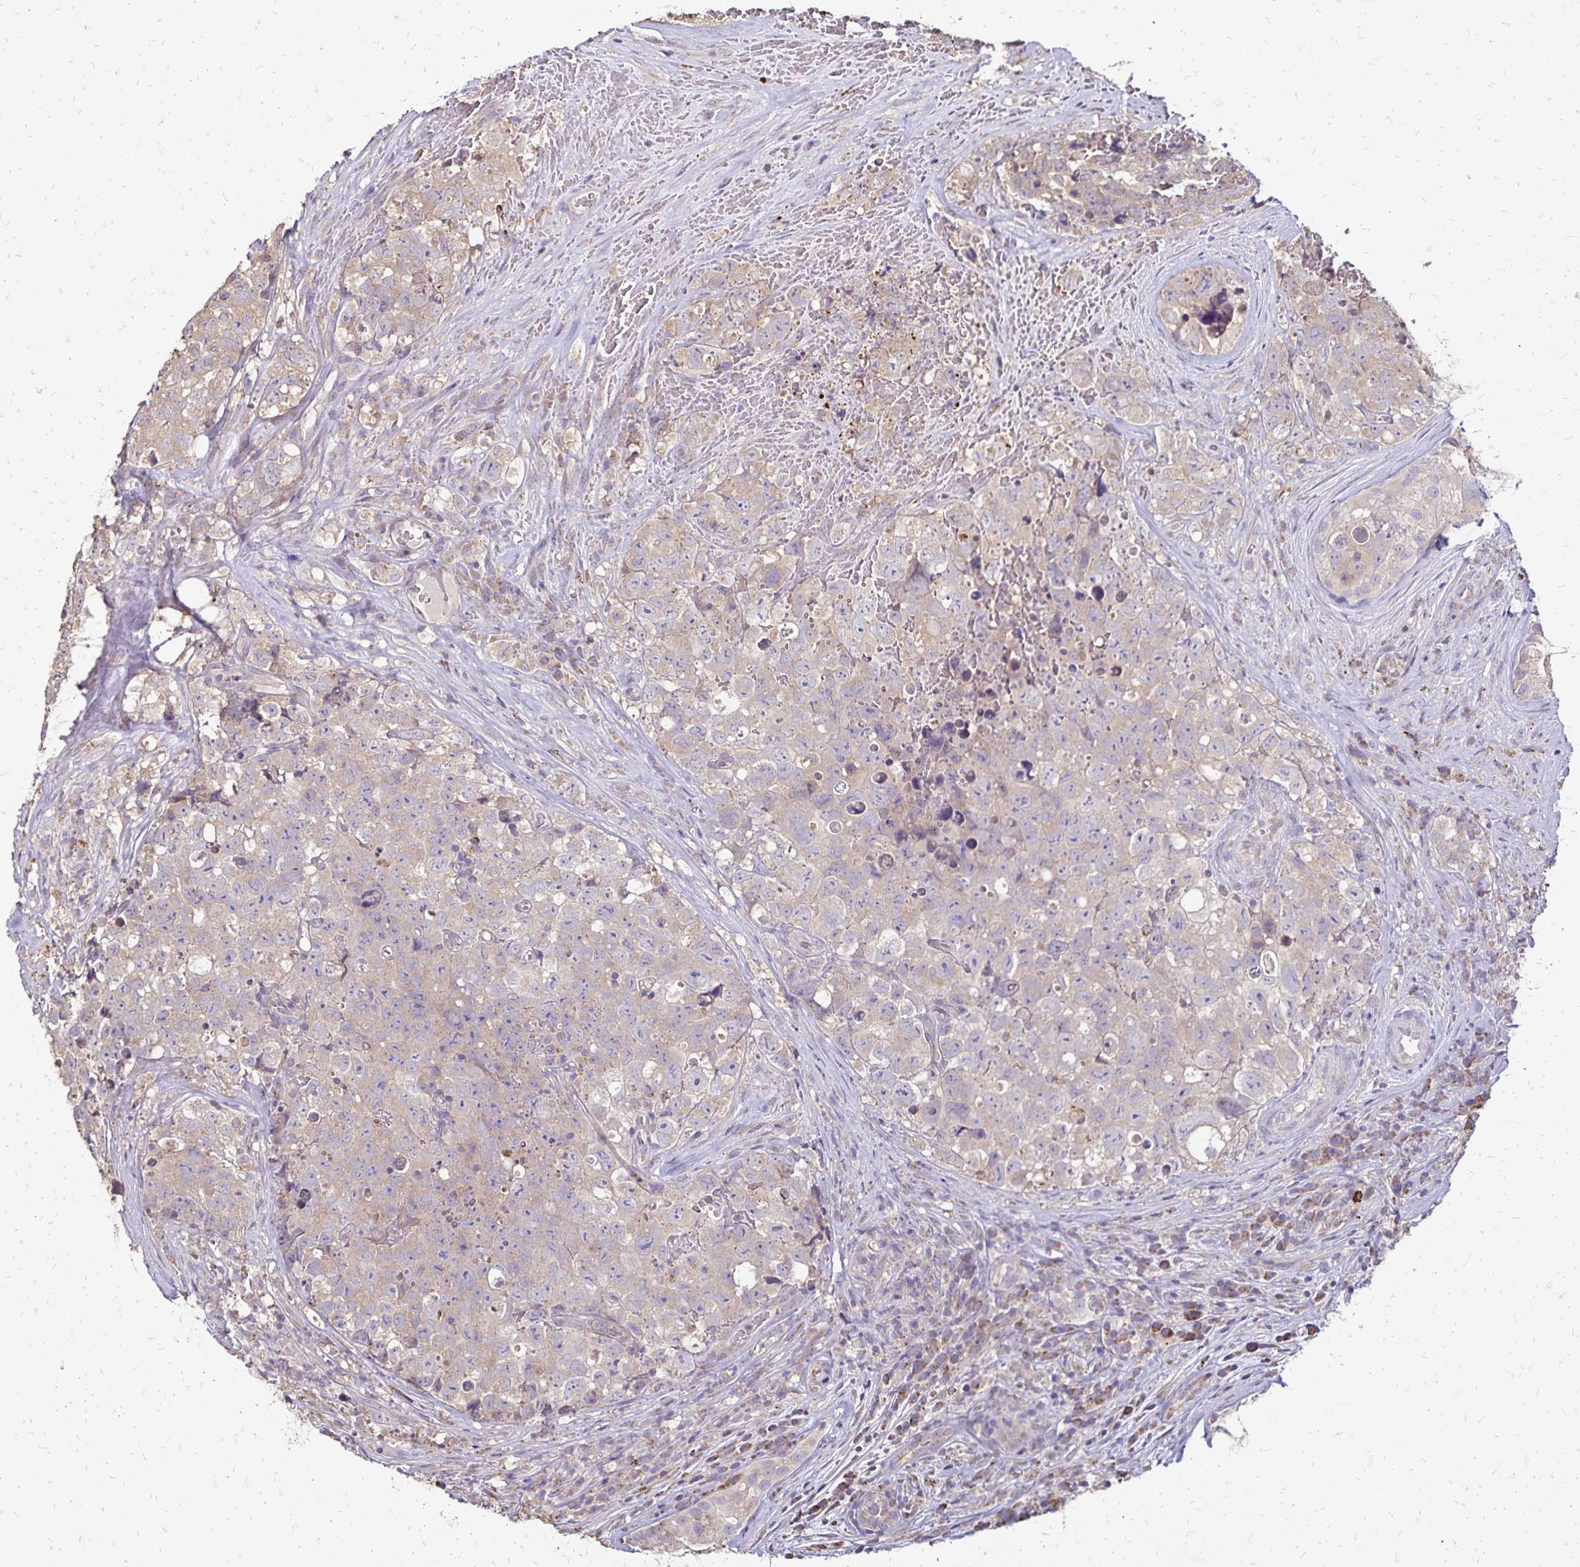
{"staining": {"intensity": "weak", "quantity": ">75%", "location": "cytoplasmic/membranous"}, "tissue": "testis cancer", "cell_type": "Tumor cells", "image_type": "cancer", "snomed": [{"axis": "morphology", "description": "Carcinoma, Embryonal, NOS"}, {"axis": "topography", "description": "Testis"}], "caption": "This is an image of immunohistochemistry staining of testis cancer, which shows weak positivity in the cytoplasmic/membranous of tumor cells.", "gene": "EMC10", "patient": {"sex": "male", "age": 18}}